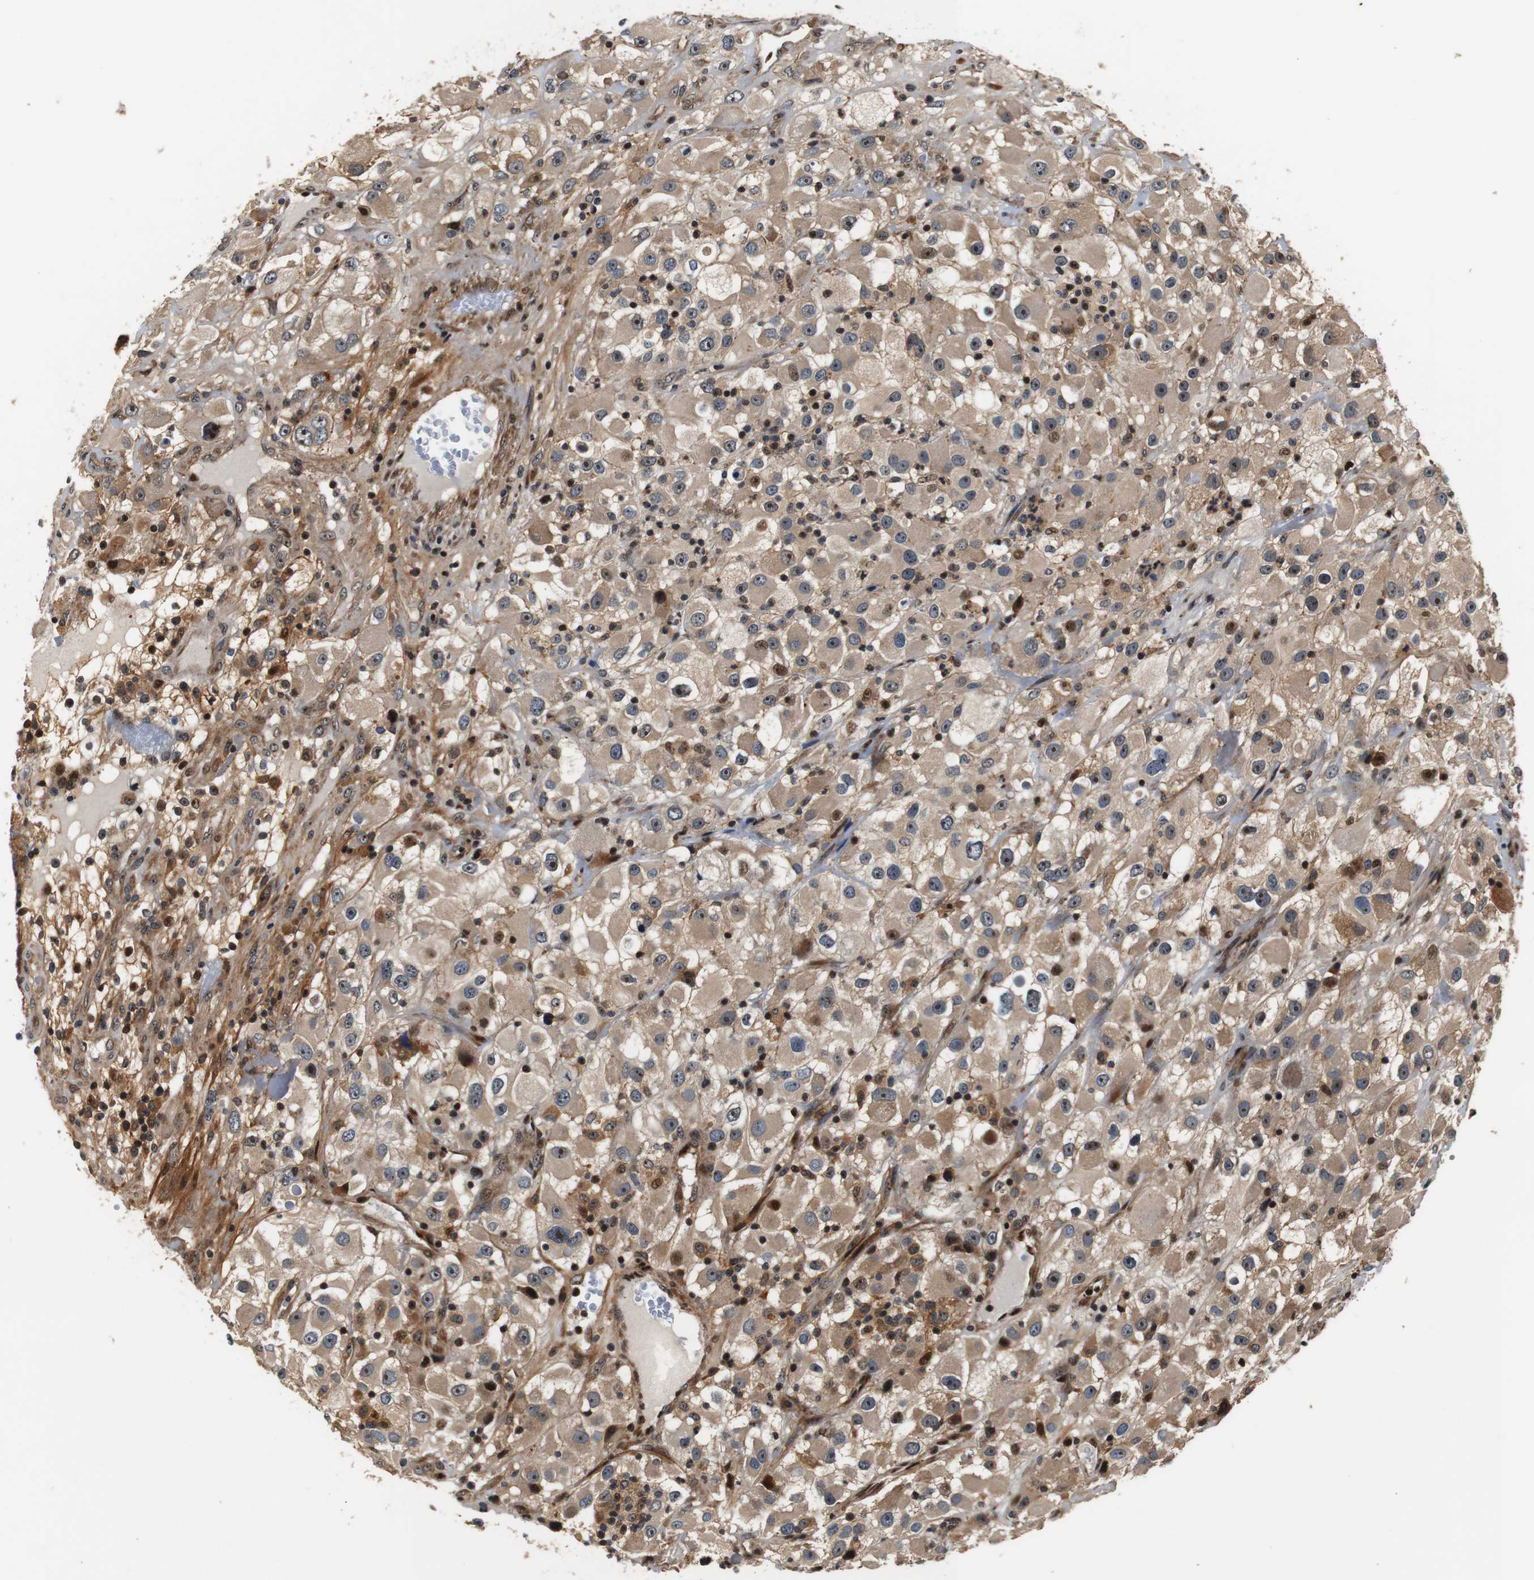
{"staining": {"intensity": "weak", "quantity": ">75%", "location": "cytoplasmic/membranous,nuclear"}, "tissue": "renal cancer", "cell_type": "Tumor cells", "image_type": "cancer", "snomed": [{"axis": "morphology", "description": "Adenocarcinoma, NOS"}, {"axis": "topography", "description": "Kidney"}], "caption": "DAB (3,3'-diaminobenzidine) immunohistochemical staining of human renal cancer (adenocarcinoma) displays weak cytoplasmic/membranous and nuclear protein expression in approximately >75% of tumor cells. Ihc stains the protein of interest in brown and the nuclei are stained blue.", "gene": "LRP4", "patient": {"sex": "female", "age": 52}}